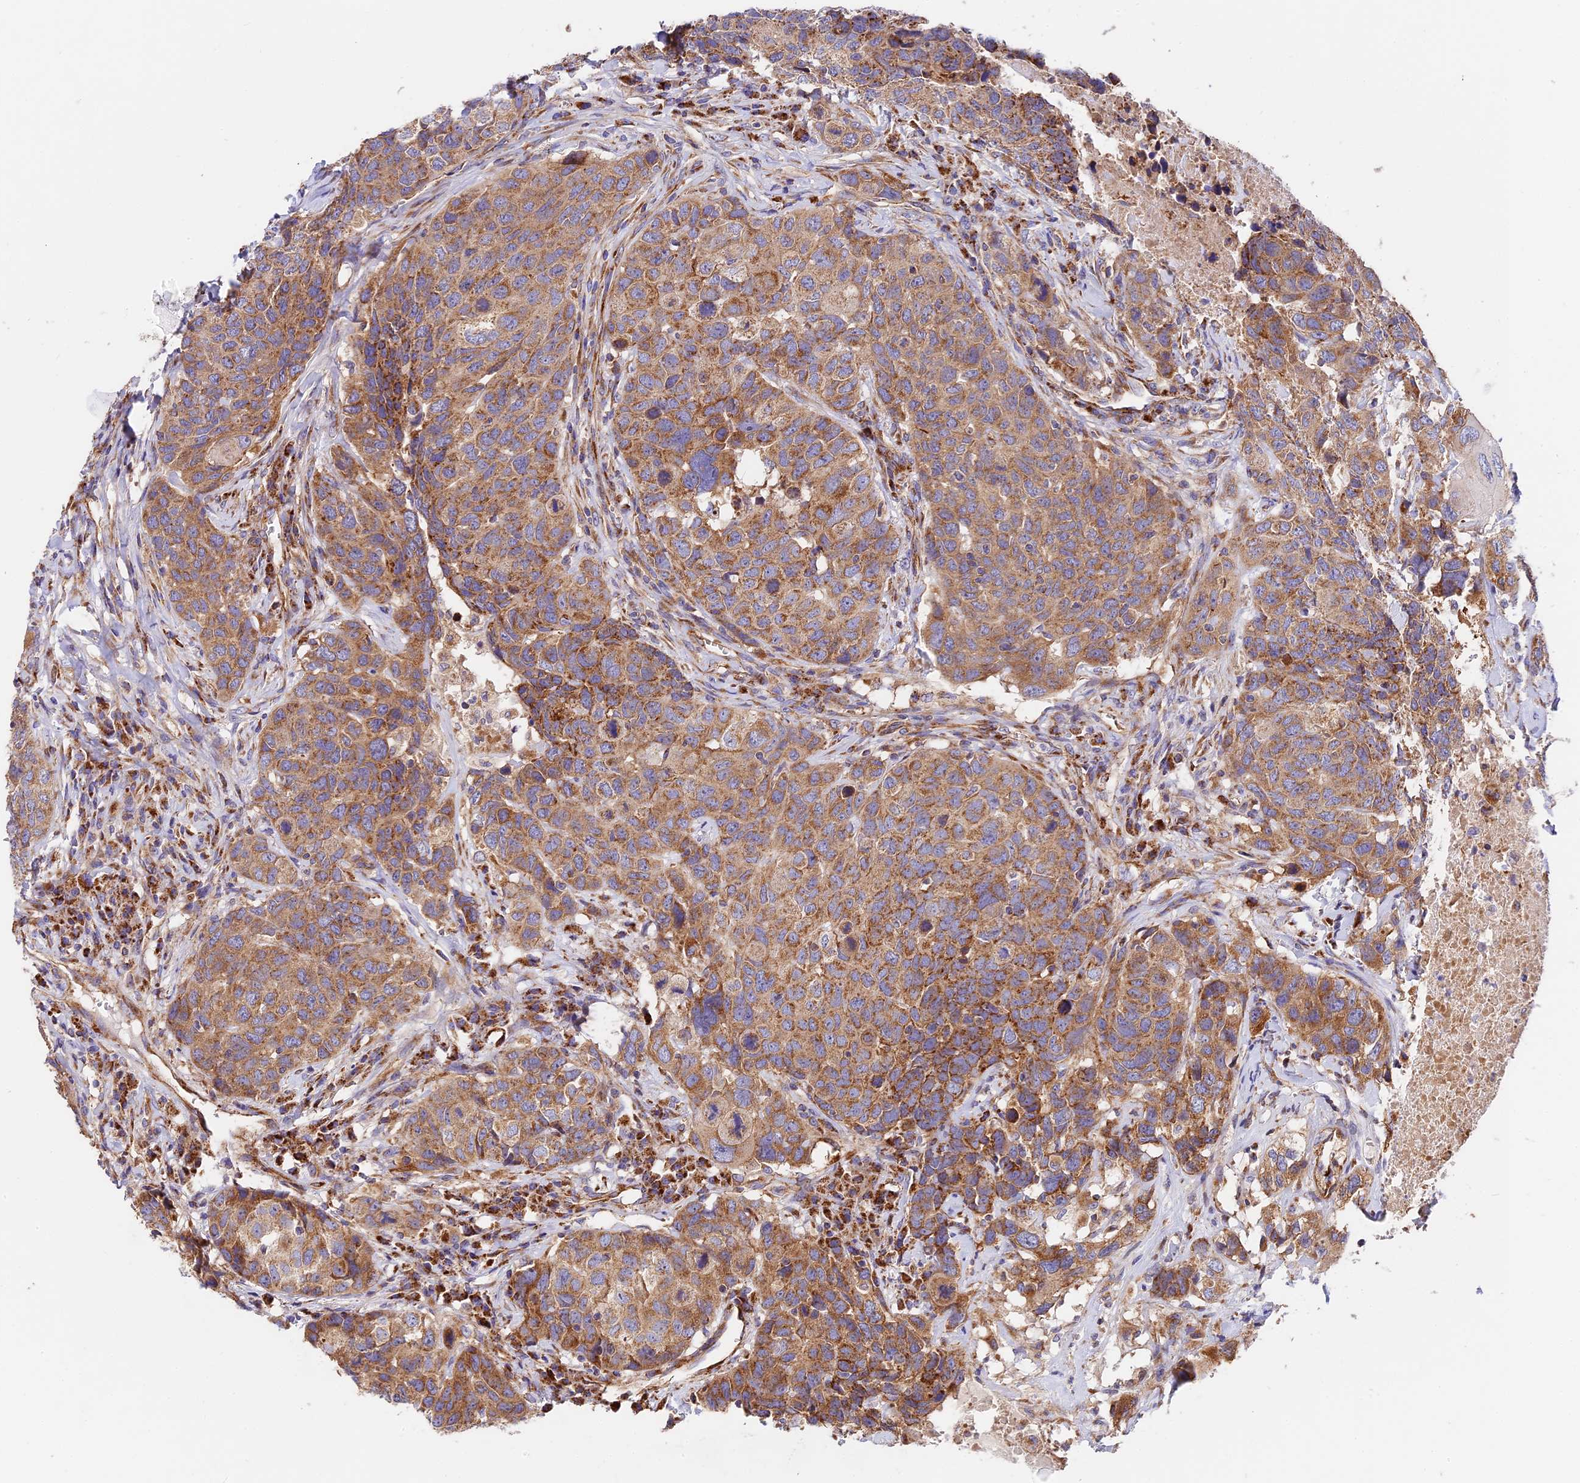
{"staining": {"intensity": "moderate", "quantity": ">75%", "location": "cytoplasmic/membranous"}, "tissue": "head and neck cancer", "cell_type": "Tumor cells", "image_type": "cancer", "snomed": [{"axis": "morphology", "description": "Squamous cell carcinoma, NOS"}, {"axis": "topography", "description": "Head-Neck"}], "caption": "Protein expression analysis of squamous cell carcinoma (head and neck) exhibits moderate cytoplasmic/membranous expression in approximately >75% of tumor cells.", "gene": "MRAS", "patient": {"sex": "male", "age": 66}}